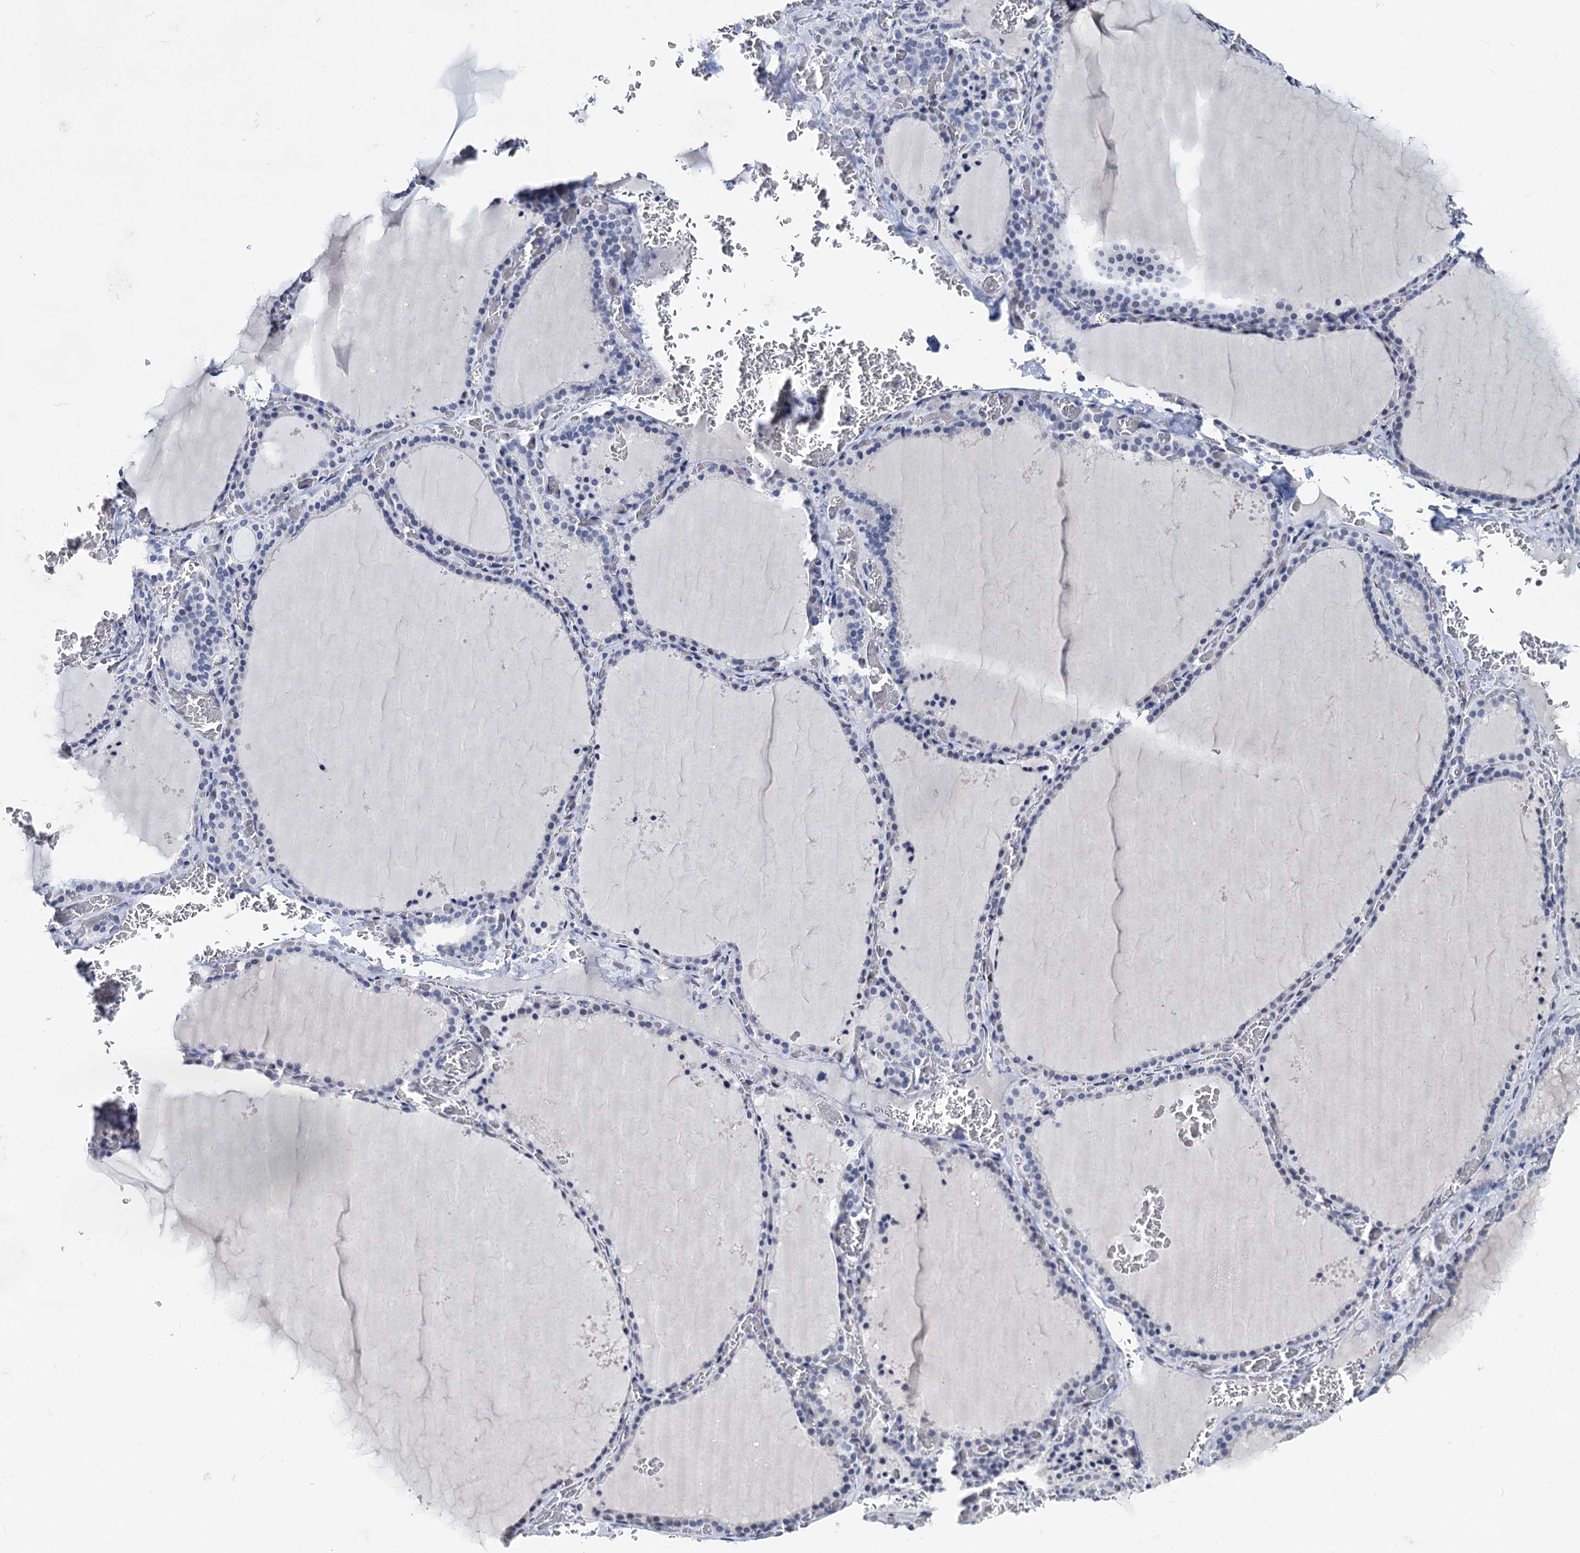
{"staining": {"intensity": "negative", "quantity": "none", "location": "none"}, "tissue": "thyroid gland", "cell_type": "Glandular cells", "image_type": "normal", "snomed": [{"axis": "morphology", "description": "Normal tissue, NOS"}, {"axis": "topography", "description": "Thyroid gland"}], "caption": "Immunohistochemical staining of normal thyroid gland exhibits no significant staining in glandular cells.", "gene": "MAGEA4", "patient": {"sex": "female", "age": 39}}